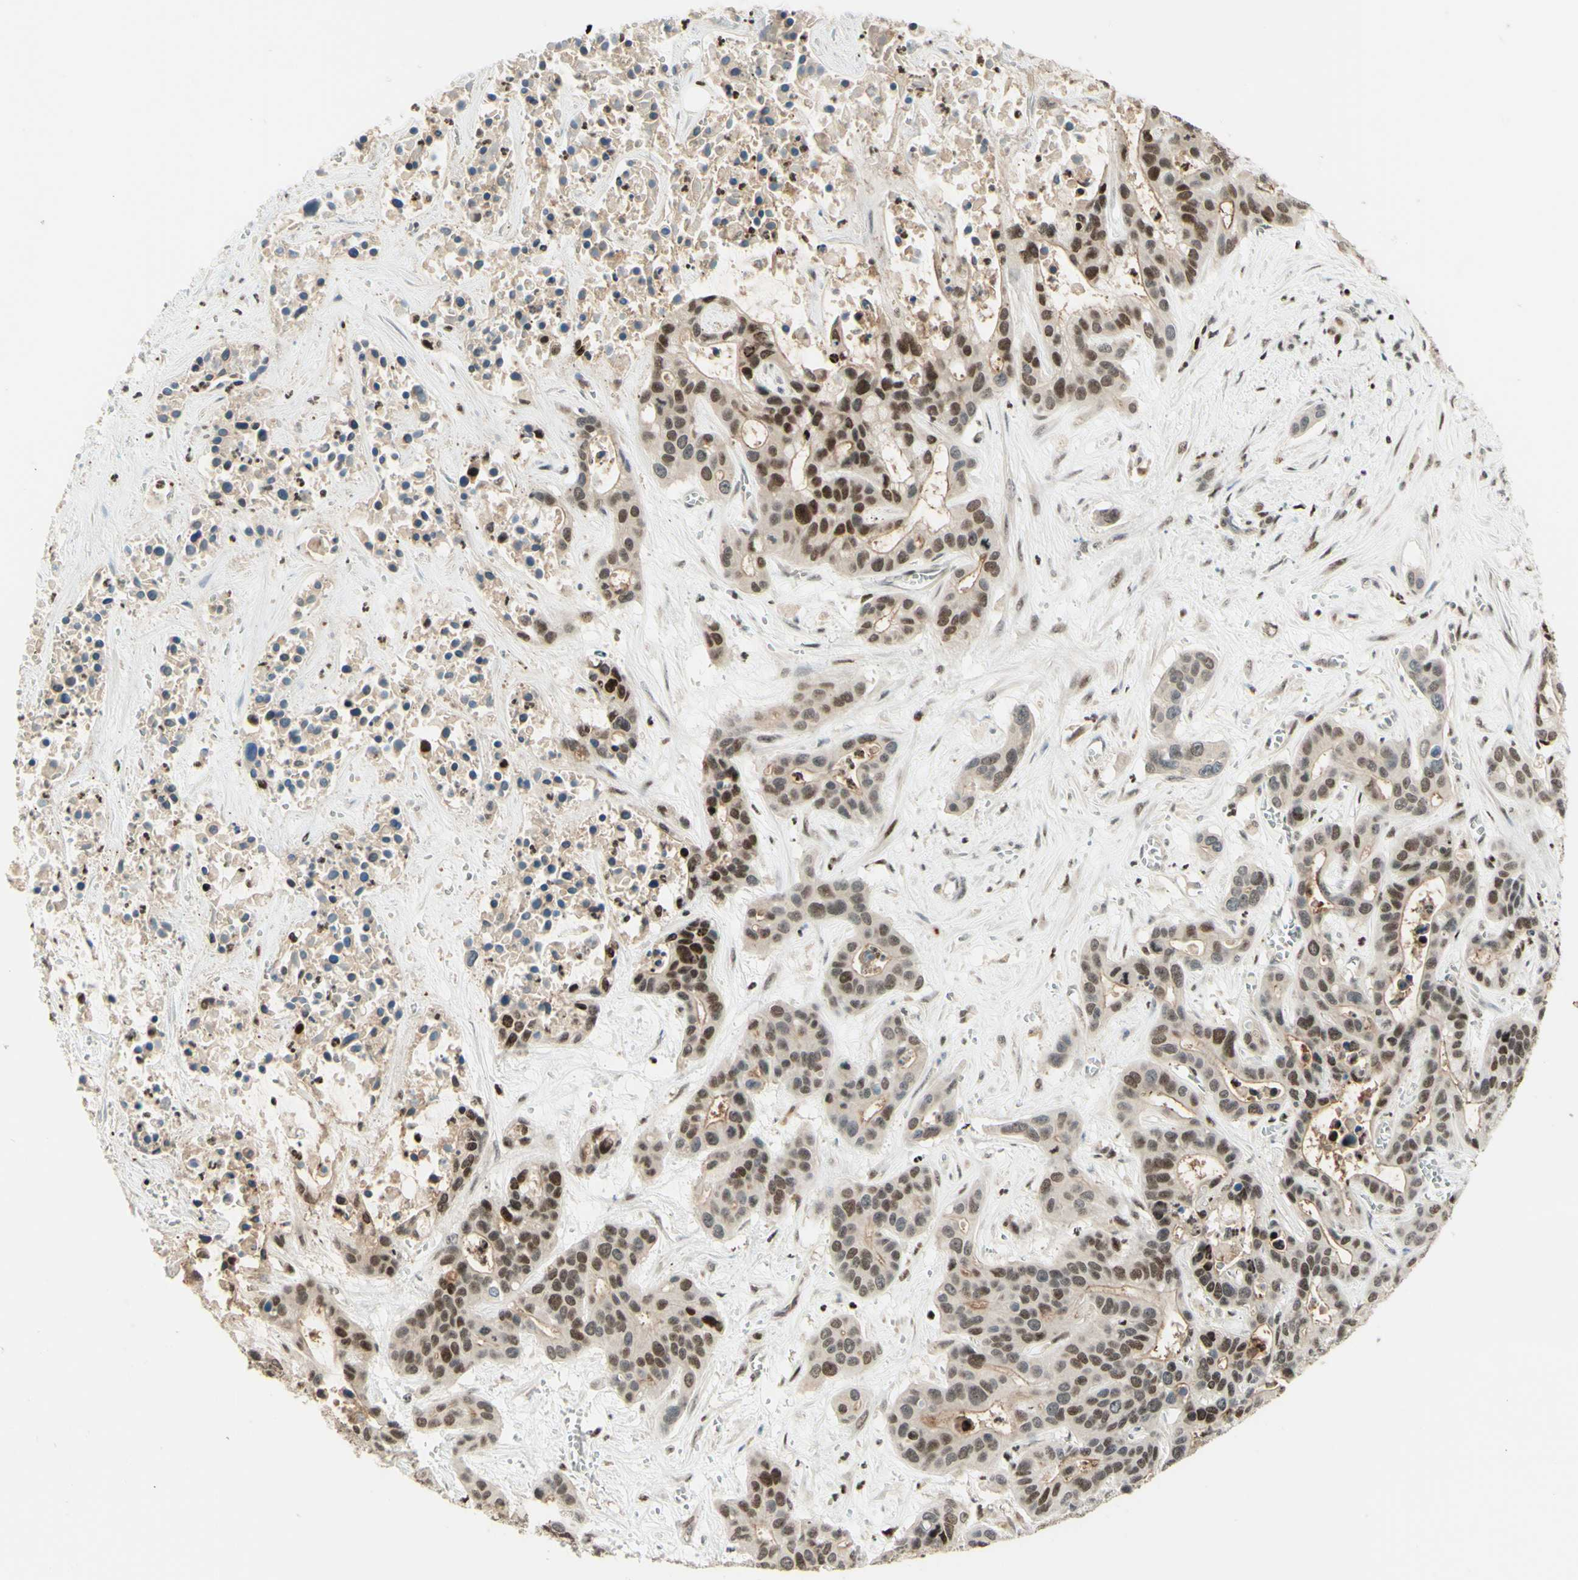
{"staining": {"intensity": "strong", "quantity": "25%-75%", "location": "cytoplasmic/membranous,nuclear"}, "tissue": "liver cancer", "cell_type": "Tumor cells", "image_type": "cancer", "snomed": [{"axis": "morphology", "description": "Cholangiocarcinoma"}, {"axis": "topography", "description": "Liver"}], "caption": "Immunohistochemistry (DAB (3,3'-diaminobenzidine)) staining of human cholangiocarcinoma (liver) demonstrates strong cytoplasmic/membranous and nuclear protein expression in about 25%-75% of tumor cells. The staining is performed using DAB brown chromogen to label protein expression. The nuclei are counter-stained blue using hematoxylin.", "gene": "CDKL5", "patient": {"sex": "female", "age": 65}}